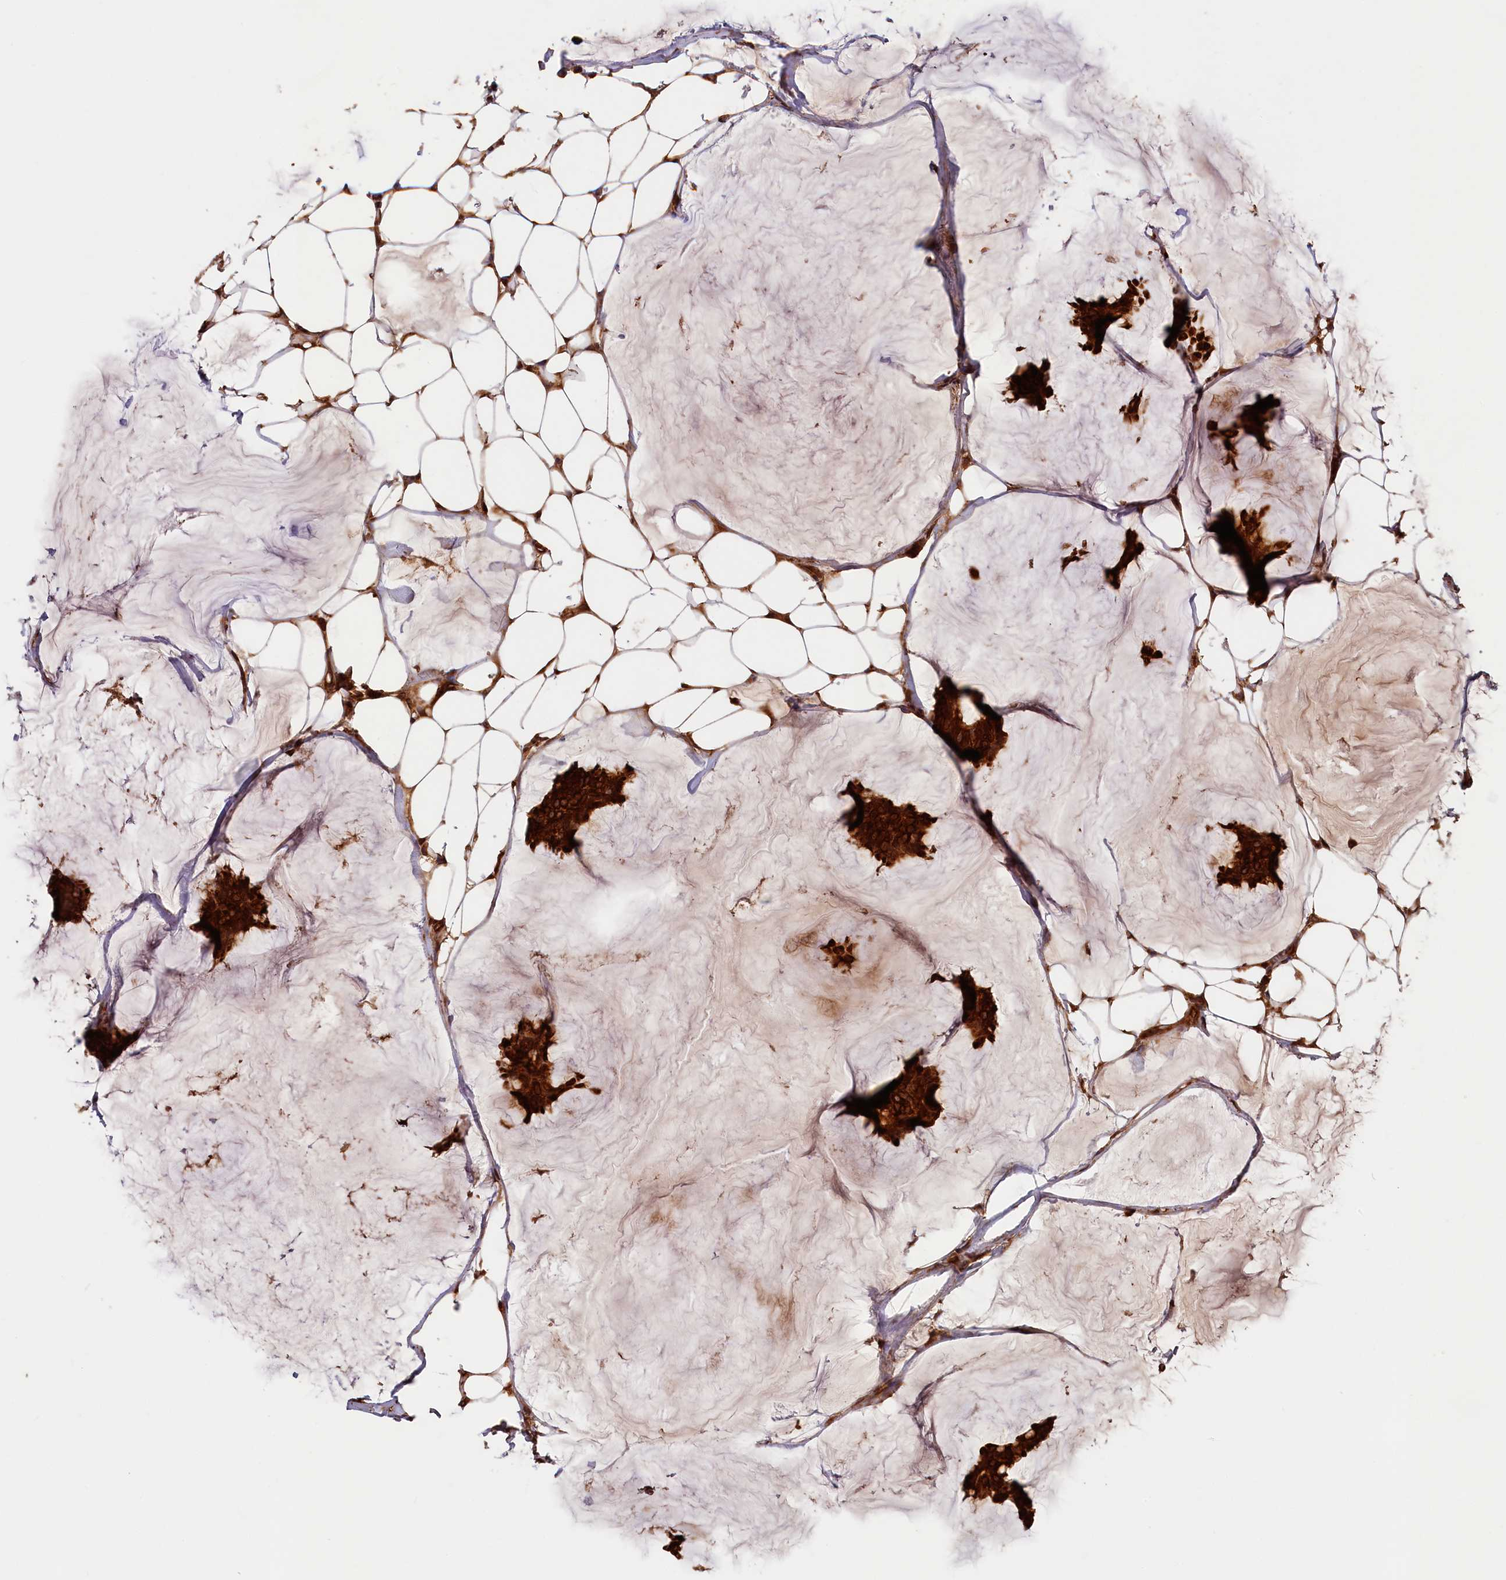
{"staining": {"intensity": "strong", "quantity": ">75%", "location": "cytoplasmic/membranous"}, "tissue": "breast cancer", "cell_type": "Tumor cells", "image_type": "cancer", "snomed": [{"axis": "morphology", "description": "Duct carcinoma"}, {"axis": "topography", "description": "Breast"}], "caption": "Breast invasive ductal carcinoma stained with a protein marker exhibits strong staining in tumor cells.", "gene": "HMOX2", "patient": {"sex": "female", "age": 93}}